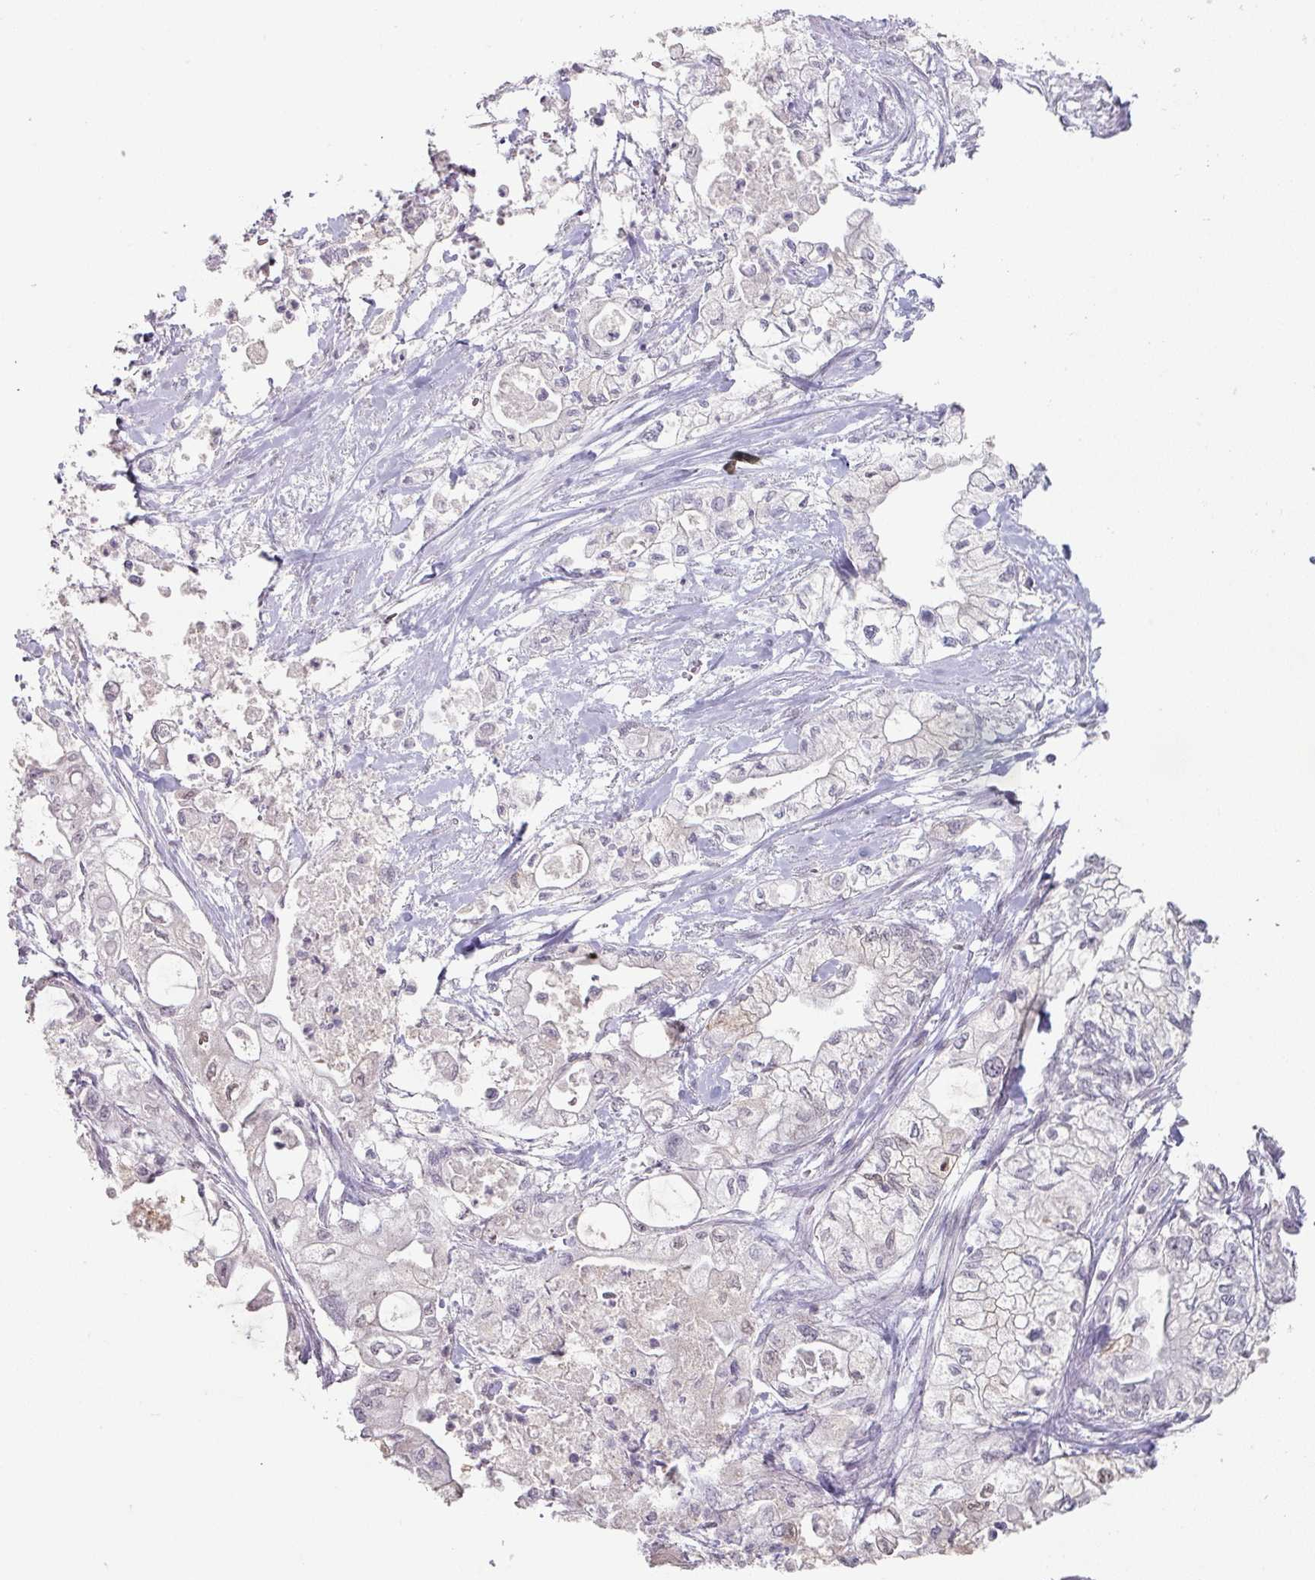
{"staining": {"intensity": "negative", "quantity": "none", "location": "none"}, "tissue": "pancreatic cancer", "cell_type": "Tumor cells", "image_type": "cancer", "snomed": [{"axis": "morphology", "description": "Adenocarcinoma, NOS"}, {"axis": "topography", "description": "Pancreas"}], "caption": "Human pancreatic cancer stained for a protein using immunohistochemistry shows no expression in tumor cells.", "gene": "SPRR1A", "patient": {"sex": "male", "age": 79}}